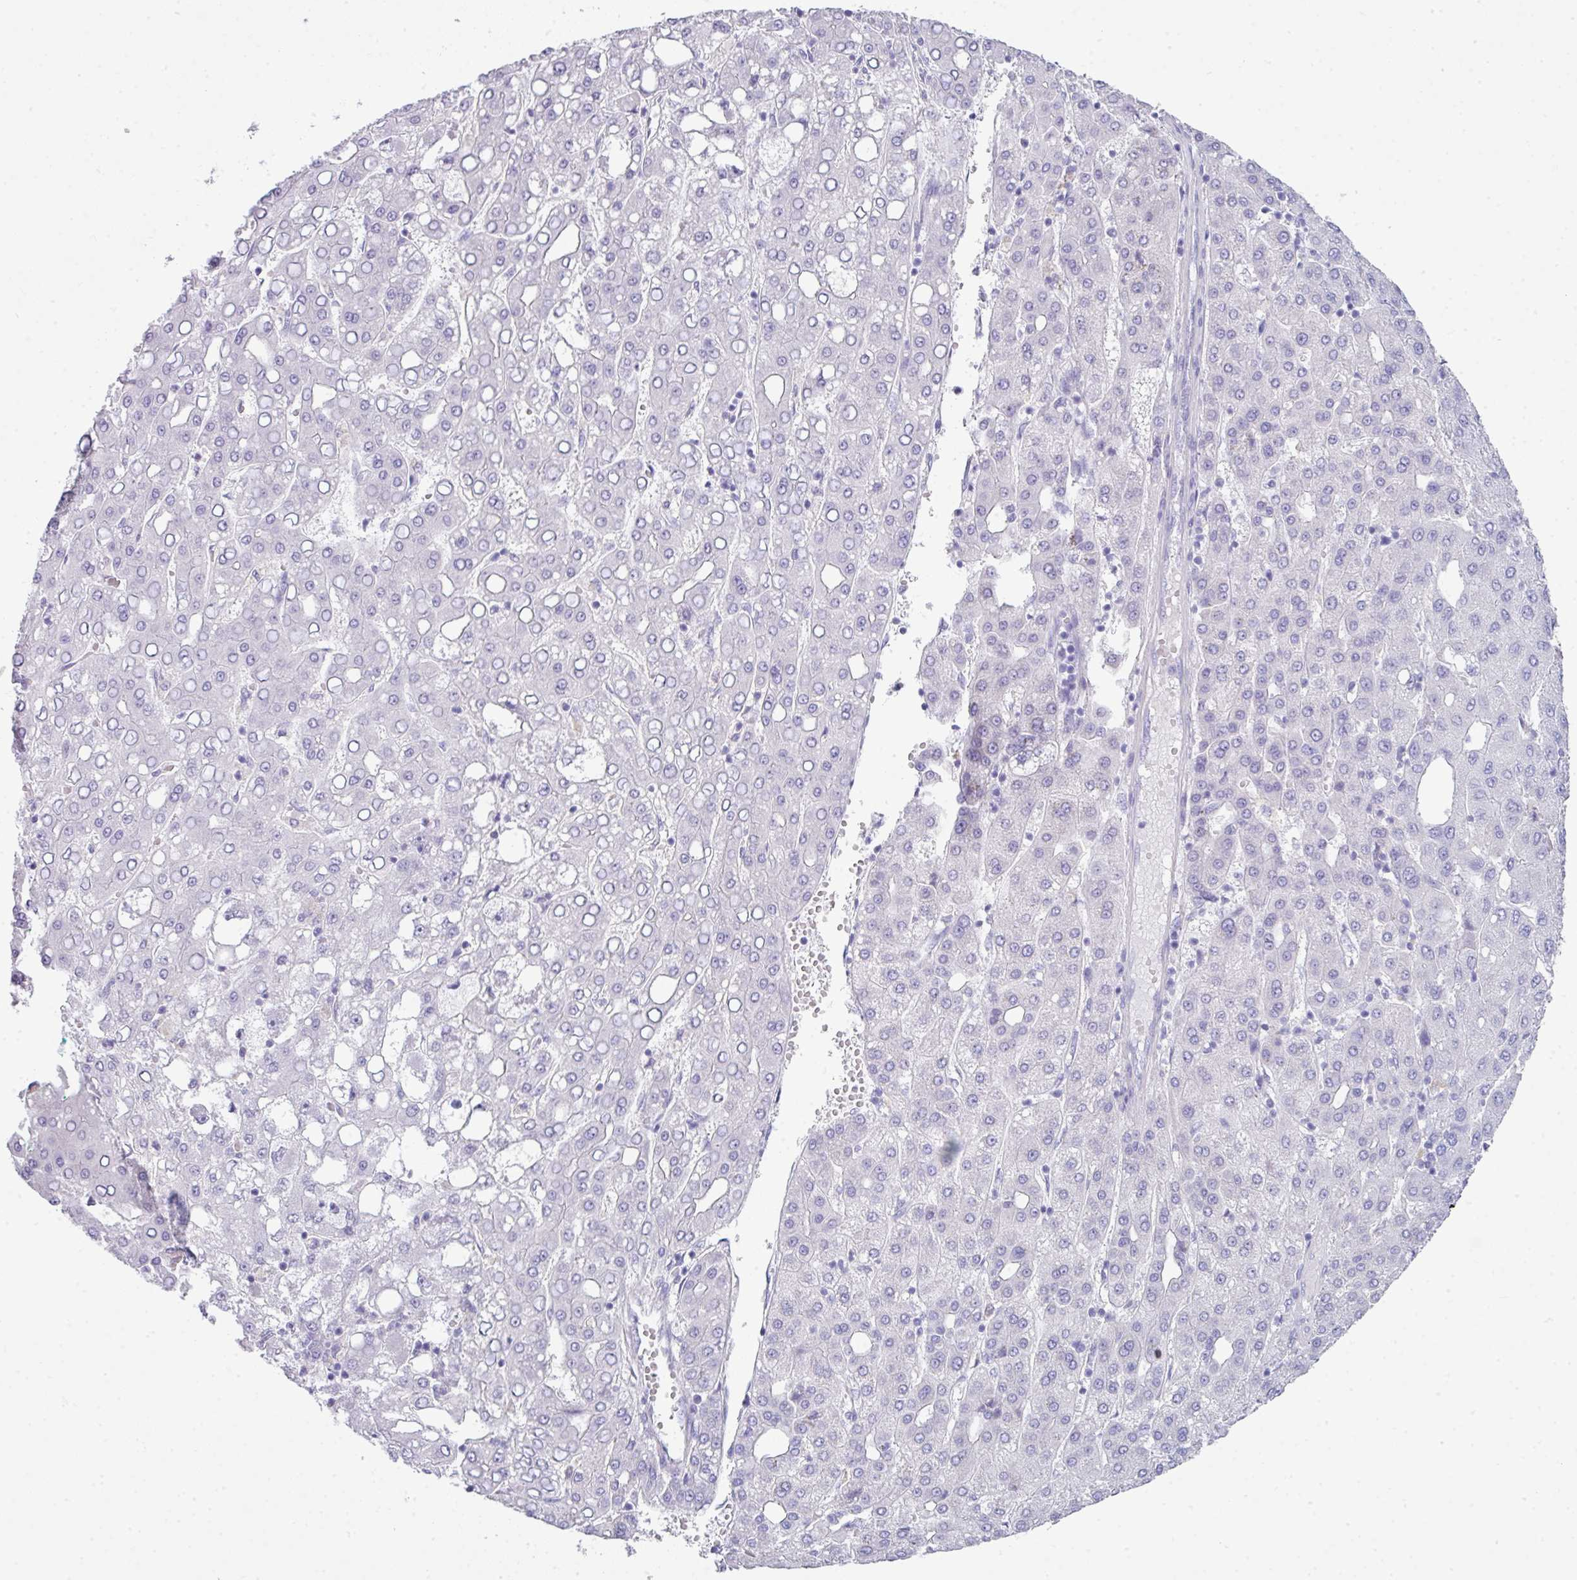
{"staining": {"intensity": "negative", "quantity": "none", "location": "none"}, "tissue": "liver cancer", "cell_type": "Tumor cells", "image_type": "cancer", "snomed": [{"axis": "morphology", "description": "Carcinoma, Hepatocellular, NOS"}, {"axis": "topography", "description": "Liver"}], "caption": "A photomicrograph of hepatocellular carcinoma (liver) stained for a protein reveals no brown staining in tumor cells.", "gene": "ABCC5", "patient": {"sex": "male", "age": 65}}